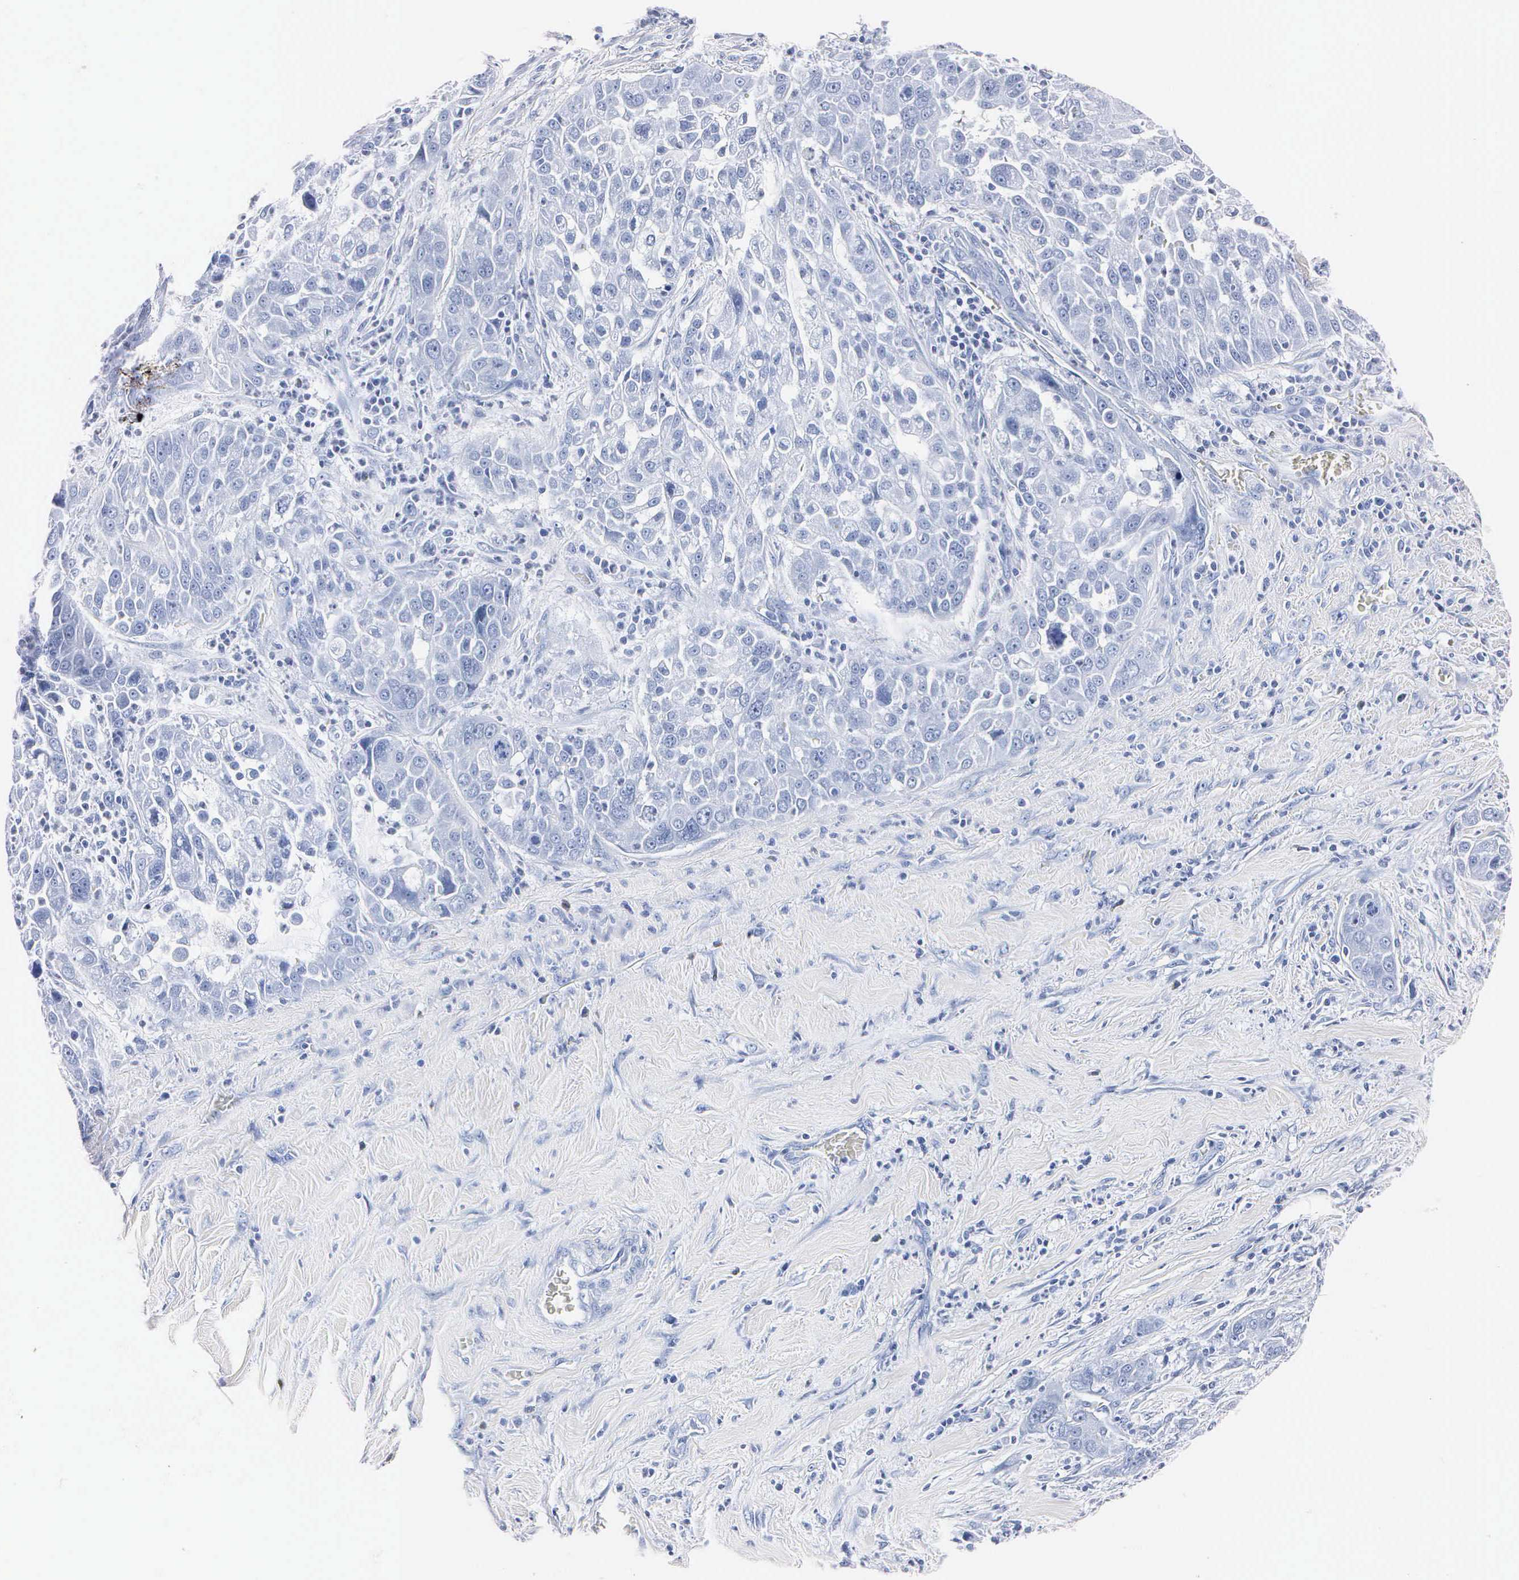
{"staining": {"intensity": "negative", "quantity": "none", "location": "none"}, "tissue": "pancreatic cancer", "cell_type": "Tumor cells", "image_type": "cancer", "snomed": [{"axis": "morphology", "description": "Adenocarcinoma, NOS"}, {"axis": "topography", "description": "Pancreas"}], "caption": "An image of pancreatic adenocarcinoma stained for a protein reveals no brown staining in tumor cells. The staining is performed using DAB brown chromogen with nuclei counter-stained in using hematoxylin.", "gene": "MB", "patient": {"sex": "female", "age": 52}}